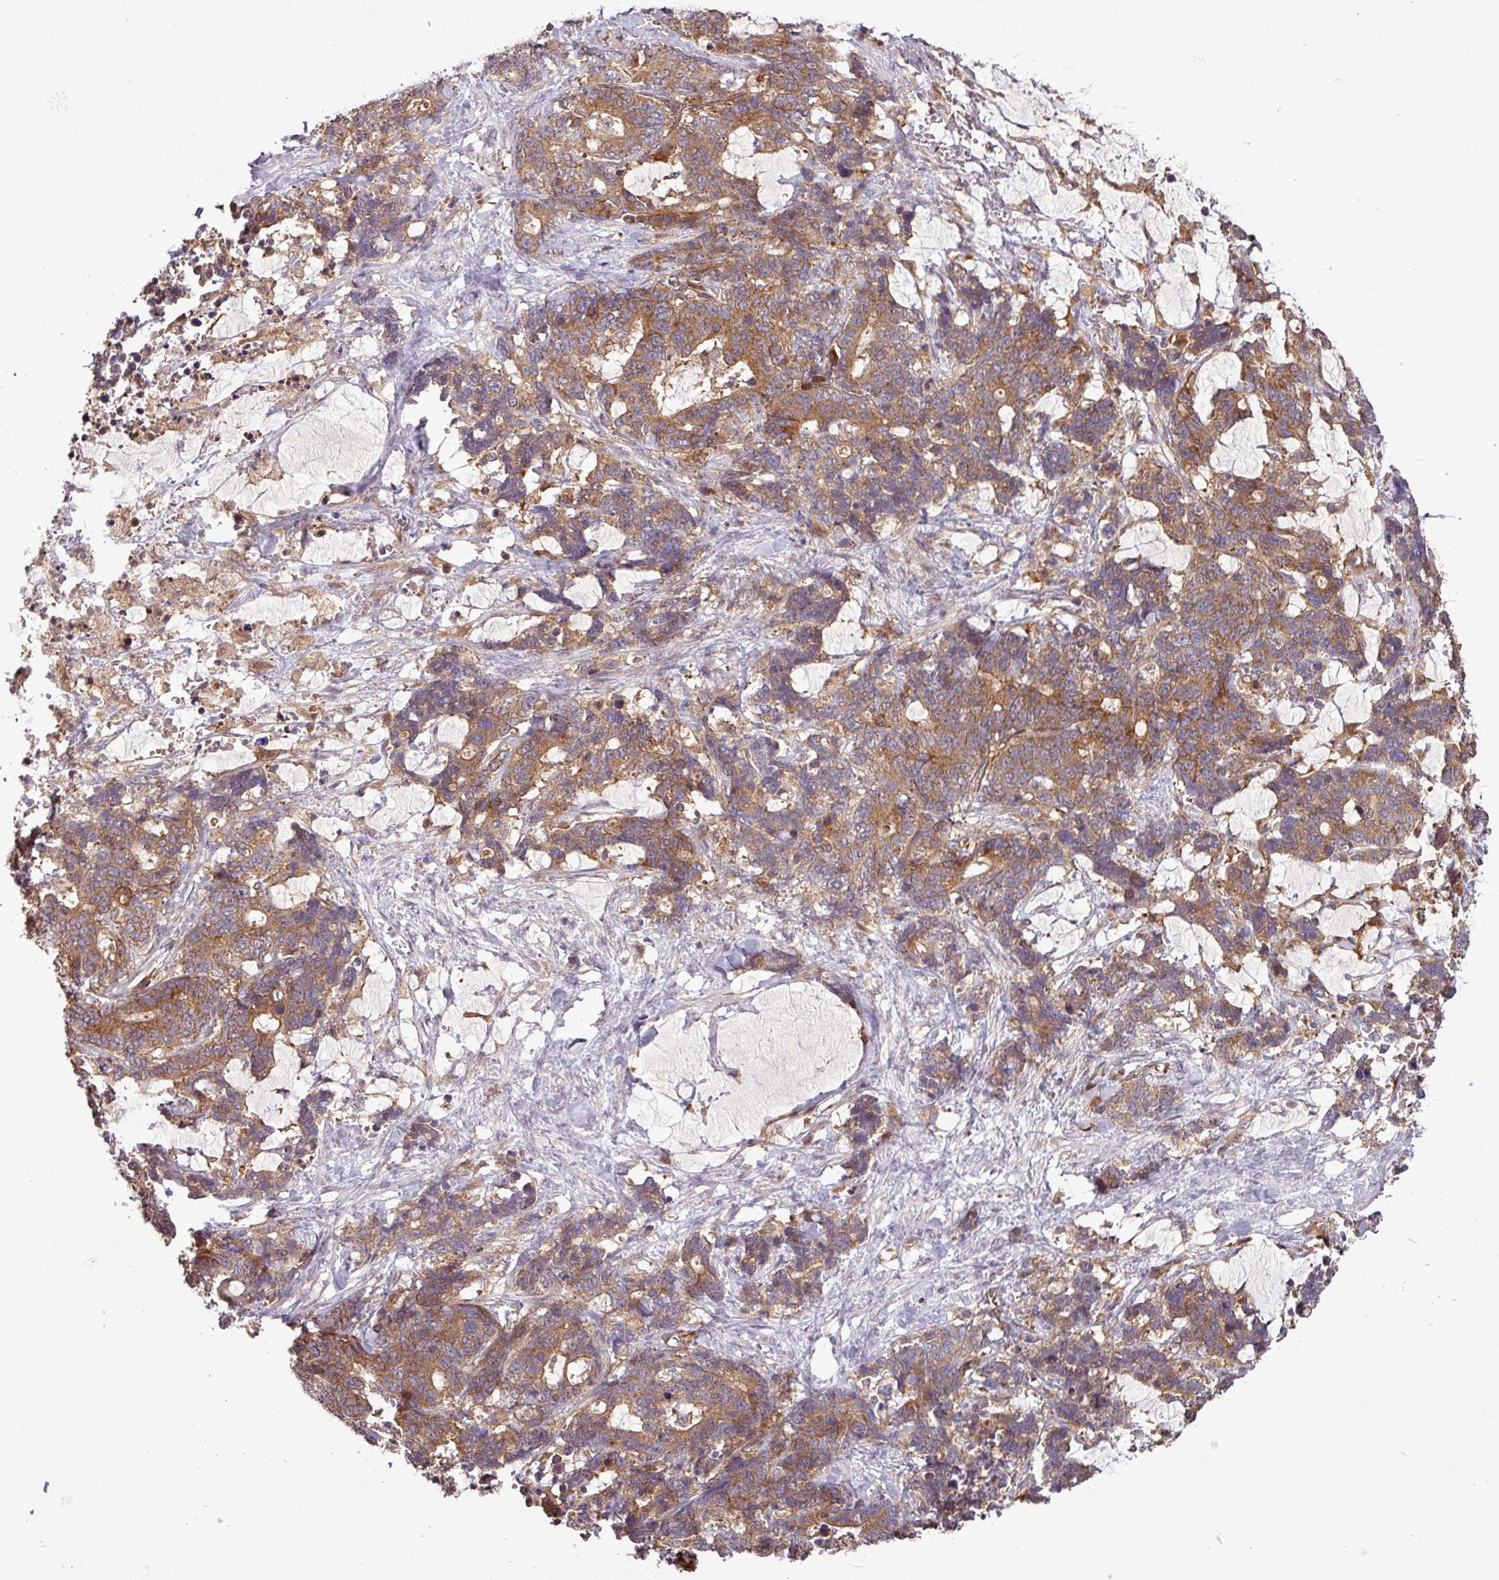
{"staining": {"intensity": "moderate", "quantity": ">75%", "location": "cytoplasmic/membranous"}, "tissue": "stomach cancer", "cell_type": "Tumor cells", "image_type": "cancer", "snomed": [{"axis": "morphology", "description": "Normal tissue, NOS"}, {"axis": "morphology", "description": "Adenocarcinoma, NOS"}, {"axis": "topography", "description": "Stomach"}], "caption": "DAB (3,3'-diaminobenzidine) immunohistochemical staining of human stomach adenocarcinoma exhibits moderate cytoplasmic/membranous protein staining in approximately >75% of tumor cells.", "gene": "SIRPB2", "patient": {"sex": "female", "age": 64}}